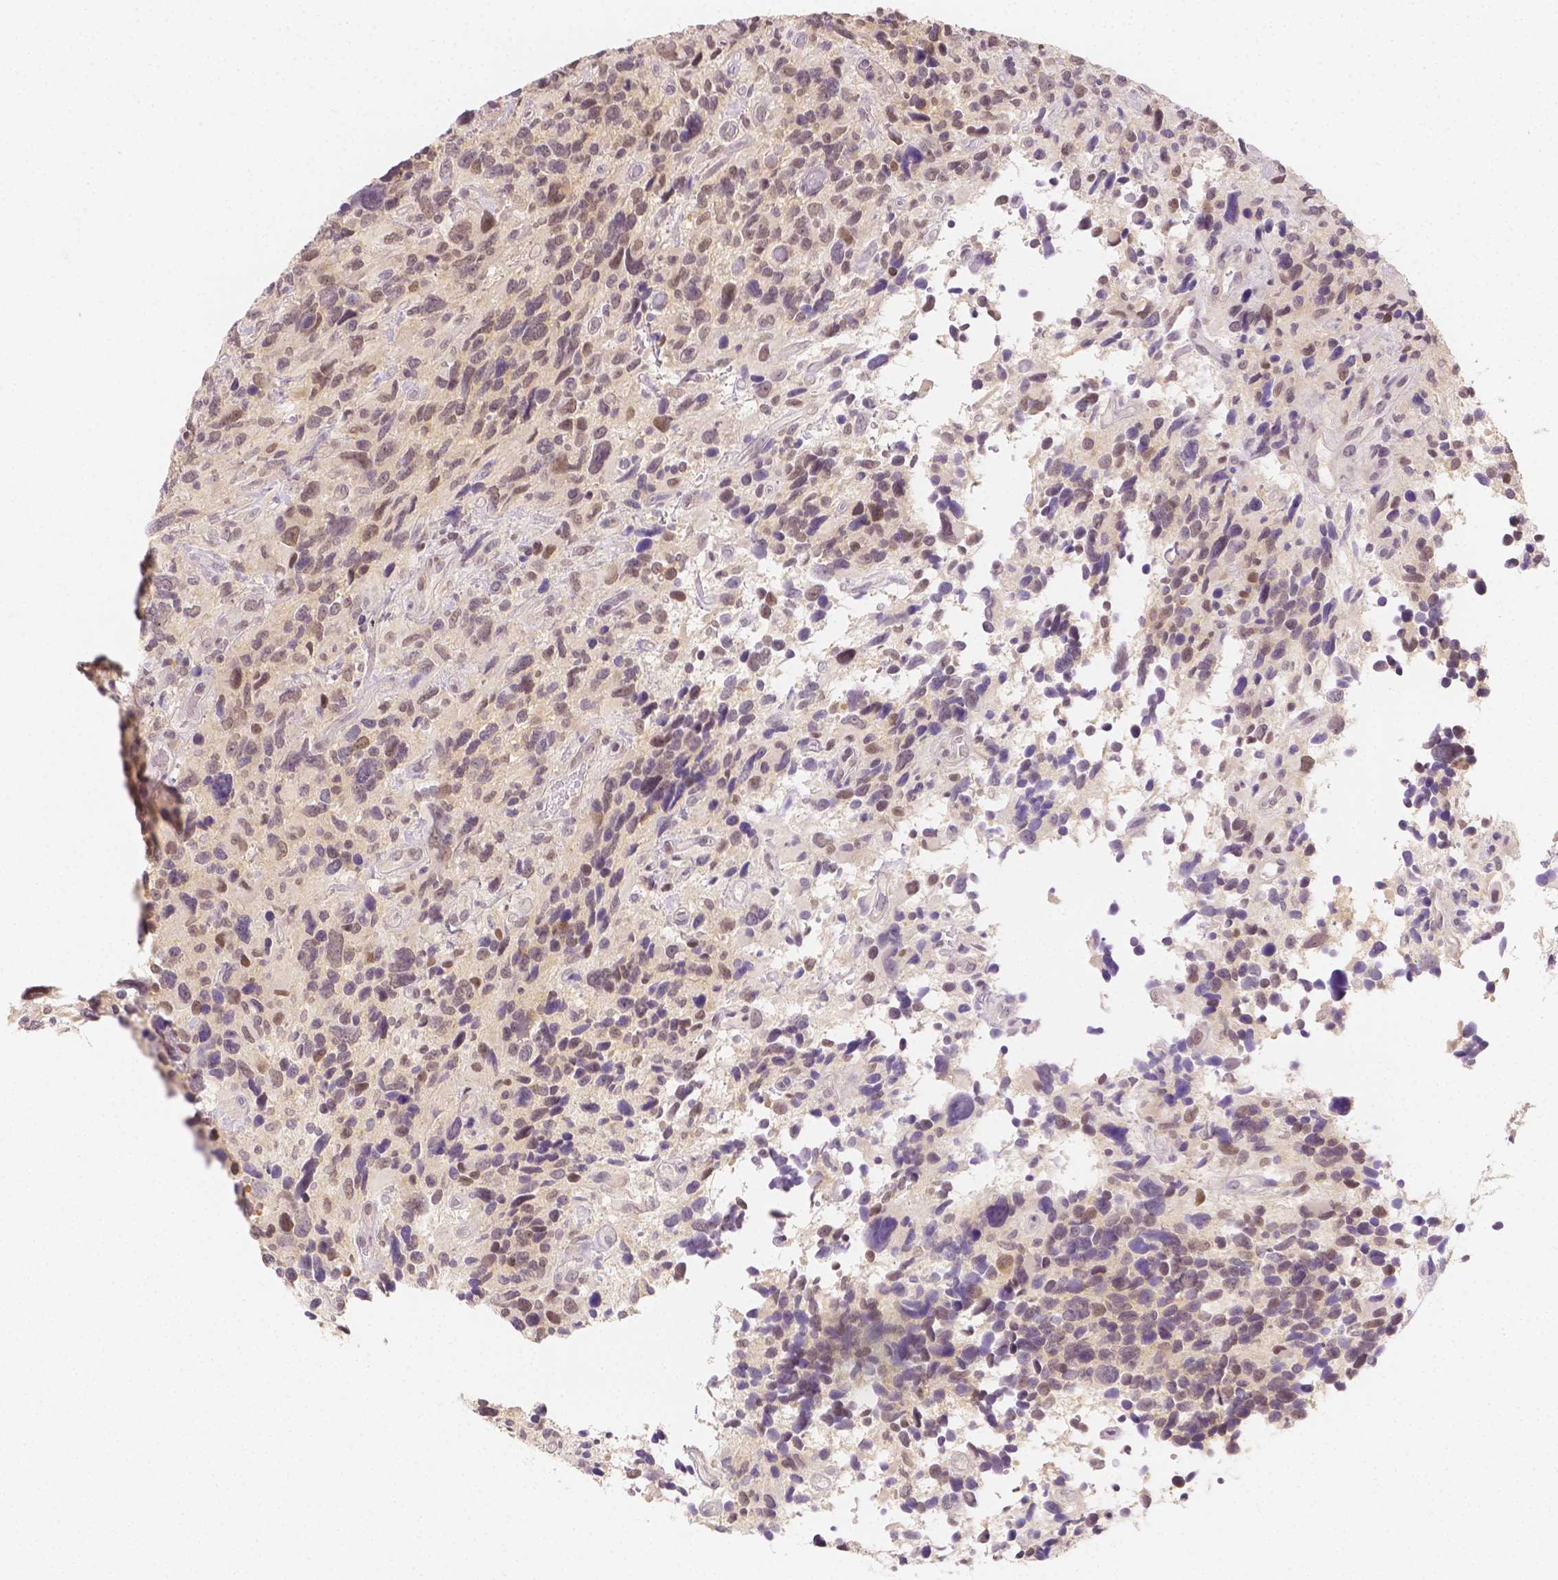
{"staining": {"intensity": "weak", "quantity": "25%-75%", "location": "nuclear"}, "tissue": "glioma", "cell_type": "Tumor cells", "image_type": "cancer", "snomed": [{"axis": "morphology", "description": "Glioma, malignant, High grade"}, {"axis": "topography", "description": "Brain"}], "caption": "High-magnification brightfield microscopy of malignant glioma (high-grade) stained with DAB (brown) and counterstained with hematoxylin (blue). tumor cells exhibit weak nuclear staining is identified in approximately25%-75% of cells.", "gene": "SGTB", "patient": {"sex": "male", "age": 46}}